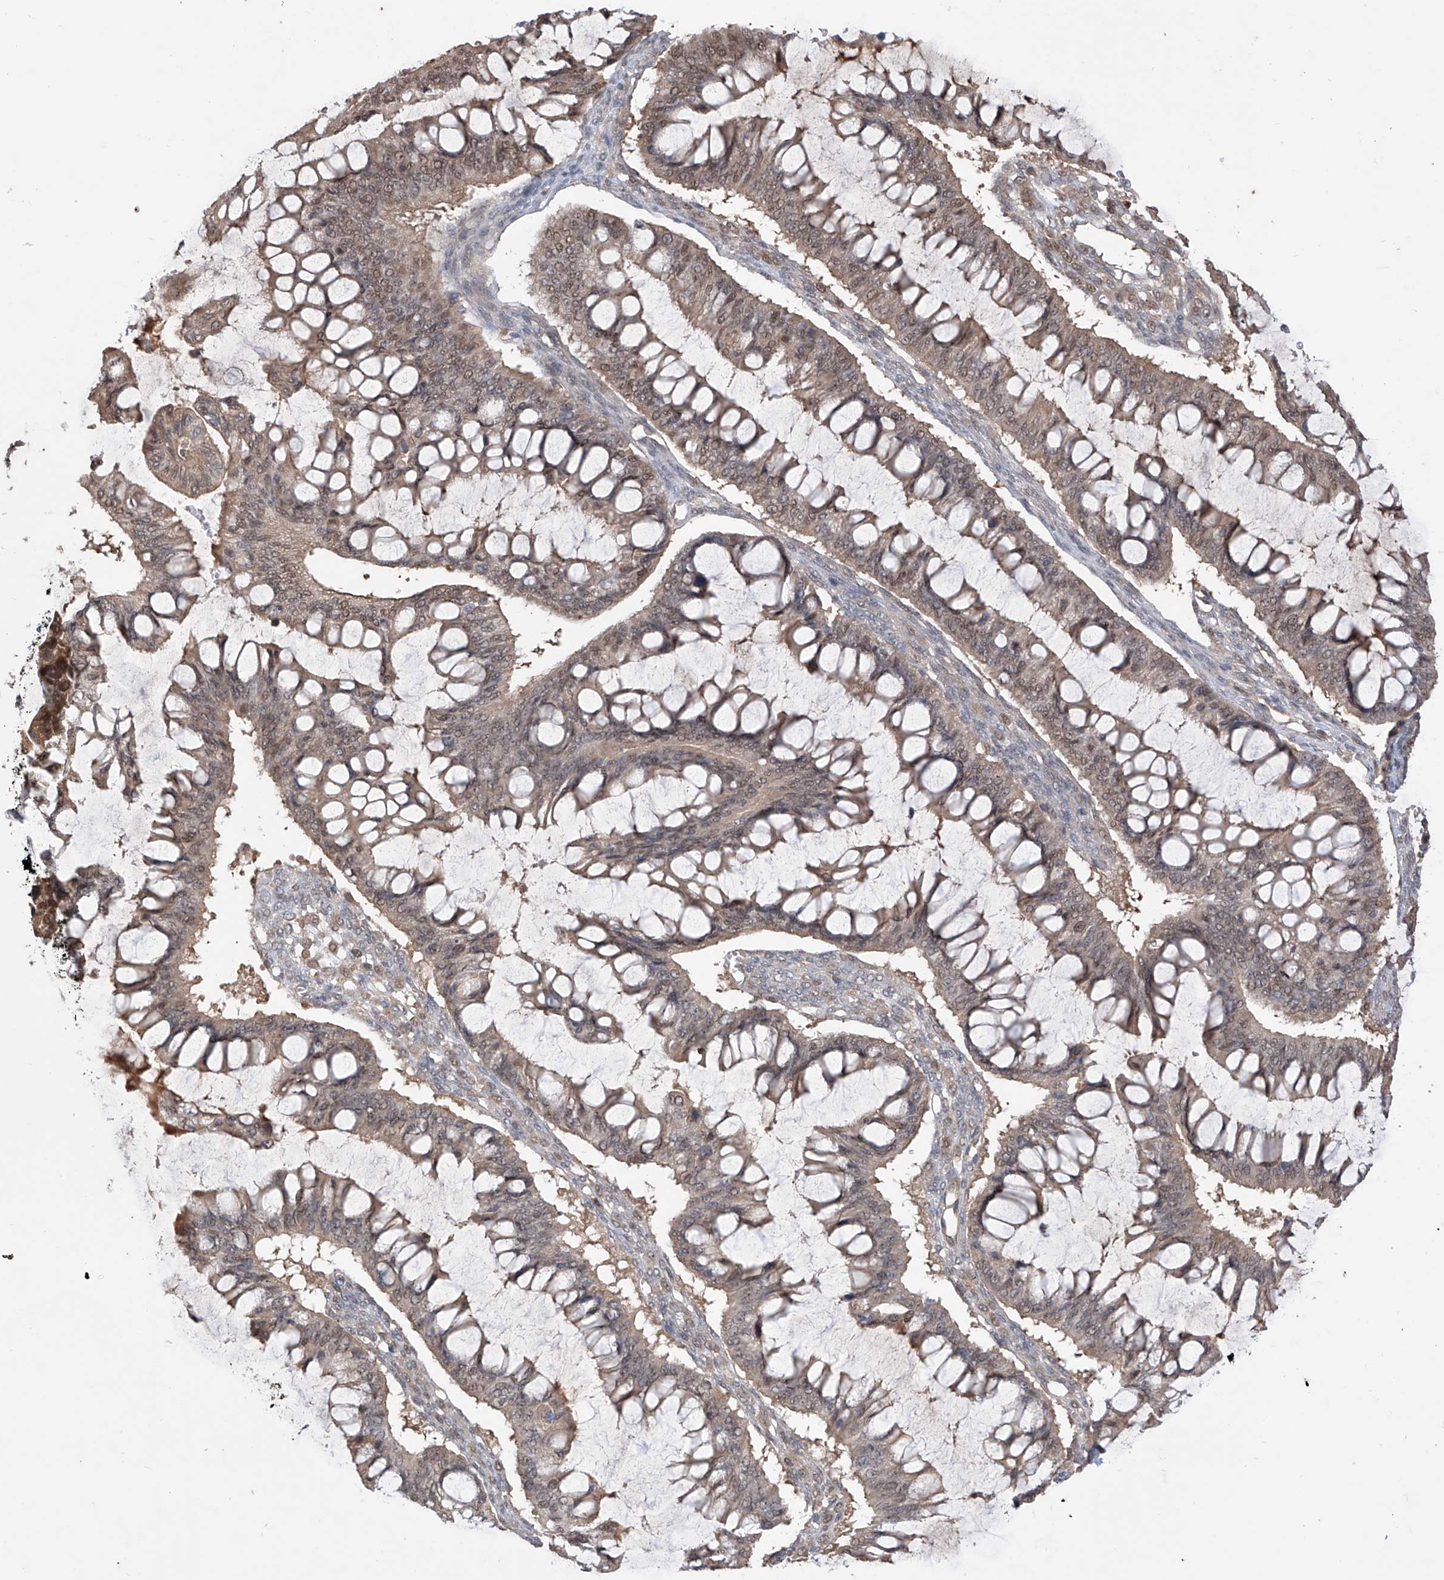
{"staining": {"intensity": "weak", "quantity": "25%-75%", "location": "cytoplasmic/membranous,nuclear"}, "tissue": "ovarian cancer", "cell_type": "Tumor cells", "image_type": "cancer", "snomed": [{"axis": "morphology", "description": "Cystadenocarcinoma, mucinous, NOS"}, {"axis": "topography", "description": "Ovary"}], "caption": "Protein staining of mucinous cystadenocarcinoma (ovarian) tissue demonstrates weak cytoplasmic/membranous and nuclear staining in about 25%-75% of tumor cells.", "gene": "HOXC8", "patient": {"sex": "female", "age": 73}}